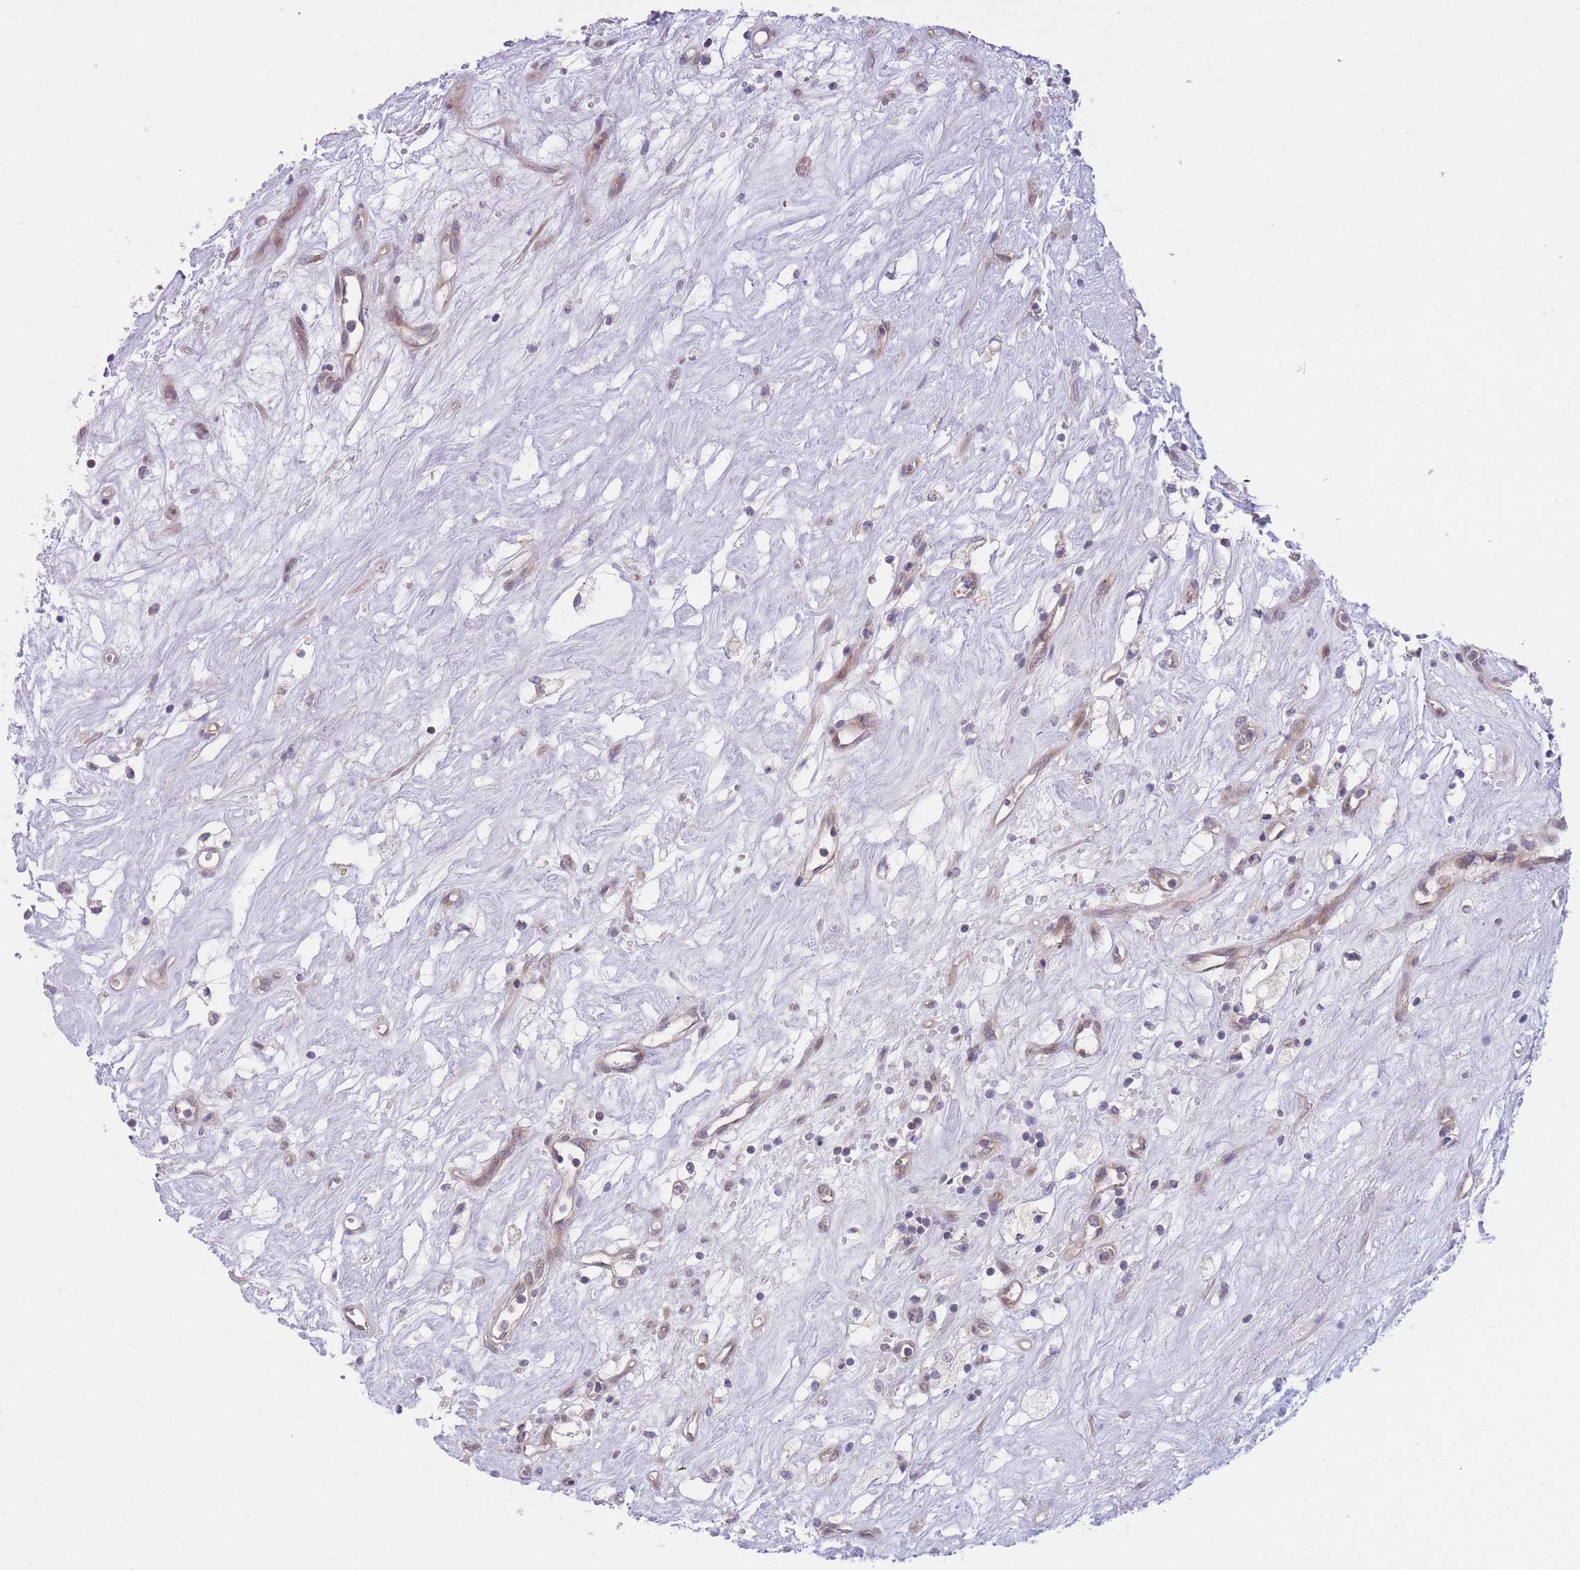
{"staining": {"intensity": "negative", "quantity": "none", "location": "none"}, "tissue": "renal cancer", "cell_type": "Tumor cells", "image_type": "cancer", "snomed": [{"axis": "morphology", "description": "Adenocarcinoma, NOS"}, {"axis": "topography", "description": "Kidney"}], "caption": "DAB (3,3'-diaminobenzidine) immunohistochemical staining of renal adenocarcinoma shows no significant positivity in tumor cells.", "gene": "CDC25B", "patient": {"sex": "male", "age": 59}}